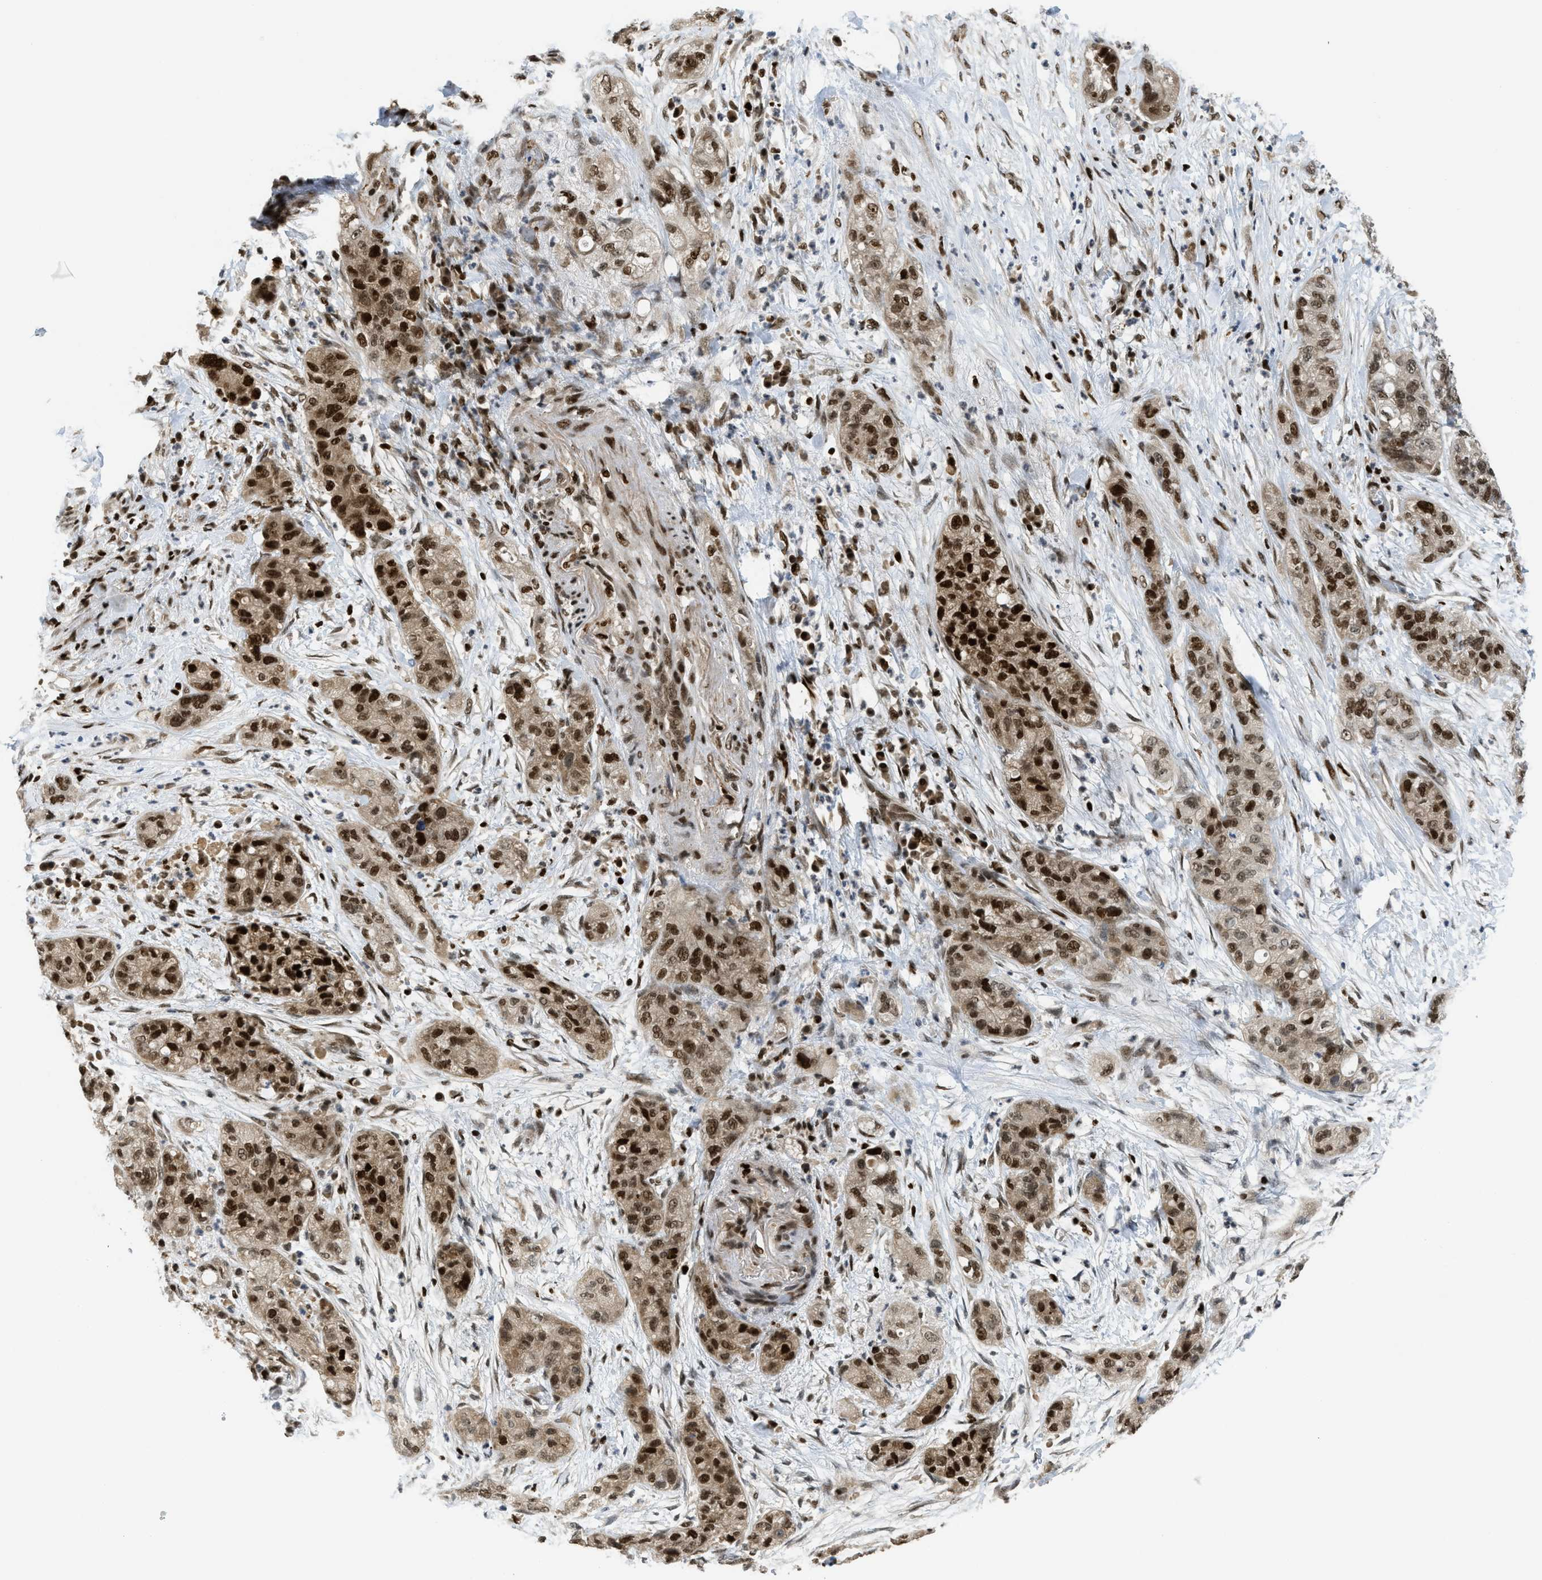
{"staining": {"intensity": "strong", "quantity": ">75%", "location": "nuclear"}, "tissue": "pancreatic cancer", "cell_type": "Tumor cells", "image_type": "cancer", "snomed": [{"axis": "morphology", "description": "Adenocarcinoma, NOS"}, {"axis": "topography", "description": "Pancreas"}], "caption": "Pancreatic adenocarcinoma stained with IHC demonstrates strong nuclear expression in about >75% of tumor cells.", "gene": "RFX5", "patient": {"sex": "female", "age": 78}}